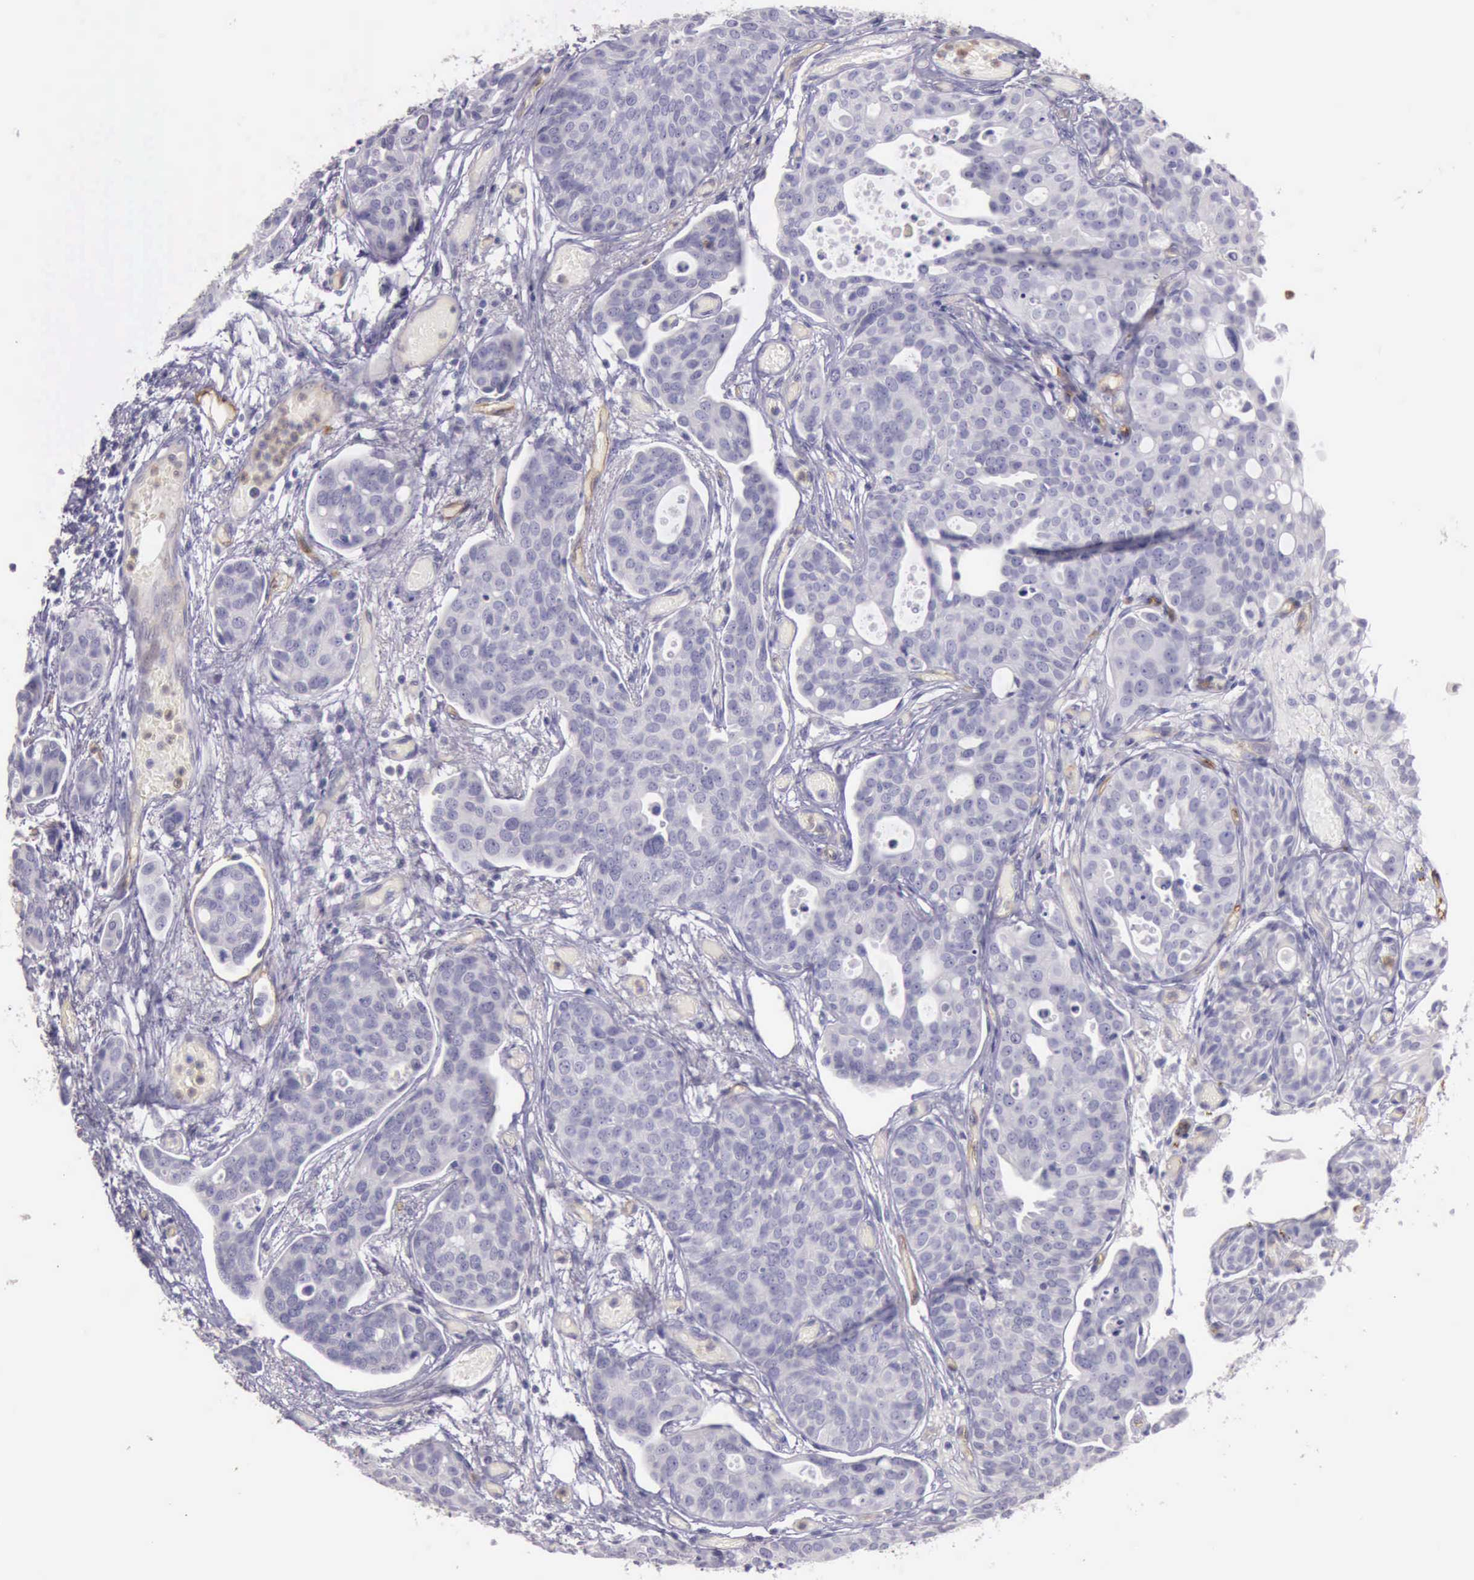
{"staining": {"intensity": "negative", "quantity": "none", "location": "none"}, "tissue": "urothelial cancer", "cell_type": "Tumor cells", "image_type": "cancer", "snomed": [{"axis": "morphology", "description": "Urothelial carcinoma, High grade"}, {"axis": "topography", "description": "Urinary bladder"}], "caption": "High power microscopy micrograph of an immunohistochemistry image of urothelial carcinoma (high-grade), revealing no significant positivity in tumor cells.", "gene": "TCEANC", "patient": {"sex": "male", "age": 78}}